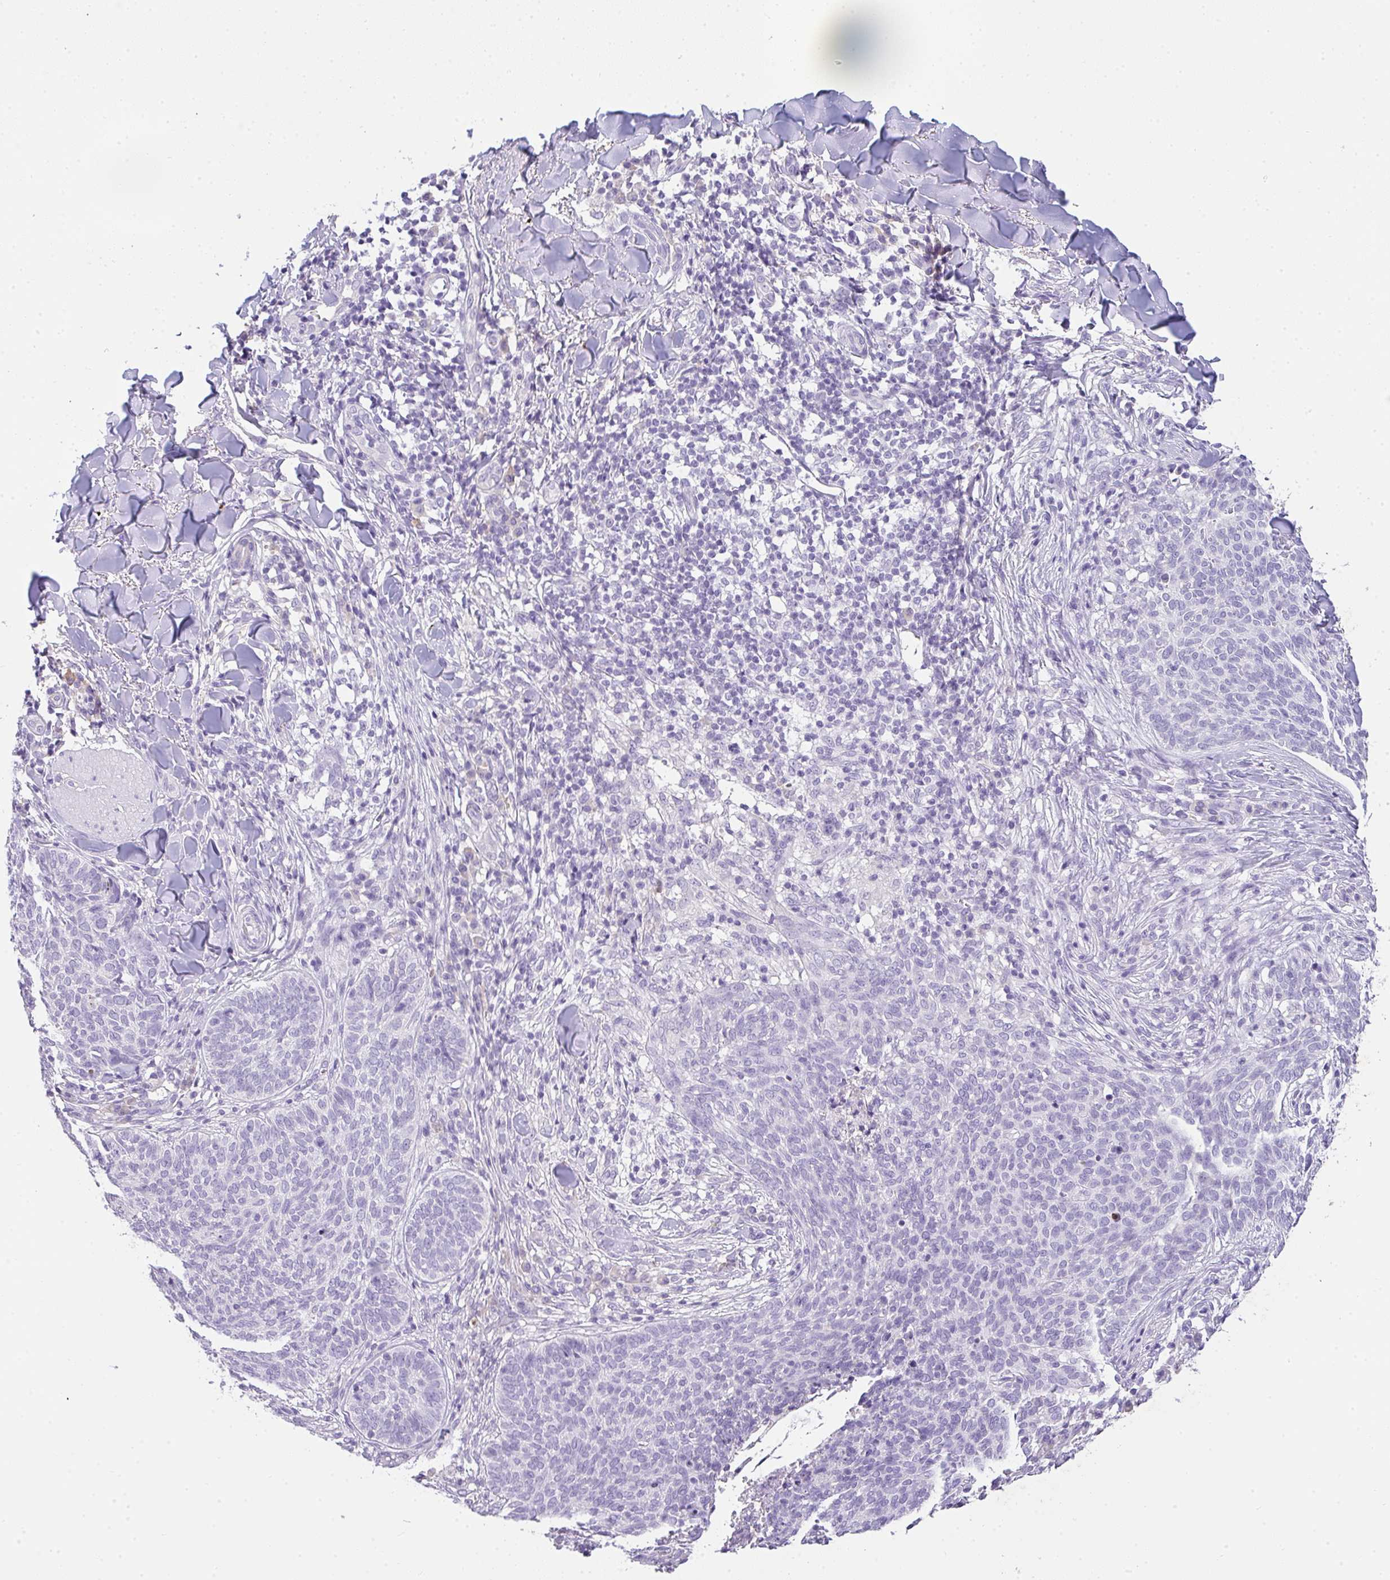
{"staining": {"intensity": "negative", "quantity": "none", "location": "none"}, "tissue": "skin cancer", "cell_type": "Tumor cells", "image_type": "cancer", "snomed": [{"axis": "morphology", "description": "Basal cell carcinoma"}, {"axis": "topography", "description": "Skin"}, {"axis": "topography", "description": "Skin of face"}], "caption": "This is a histopathology image of immunohistochemistry (IHC) staining of skin cancer (basal cell carcinoma), which shows no staining in tumor cells. (Stains: DAB IHC with hematoxylin counter stain, Microscopy: brightfield microscopy at high magnification).", "gene": "COX7B", "patient": {"sex": "male", "age": 56}}